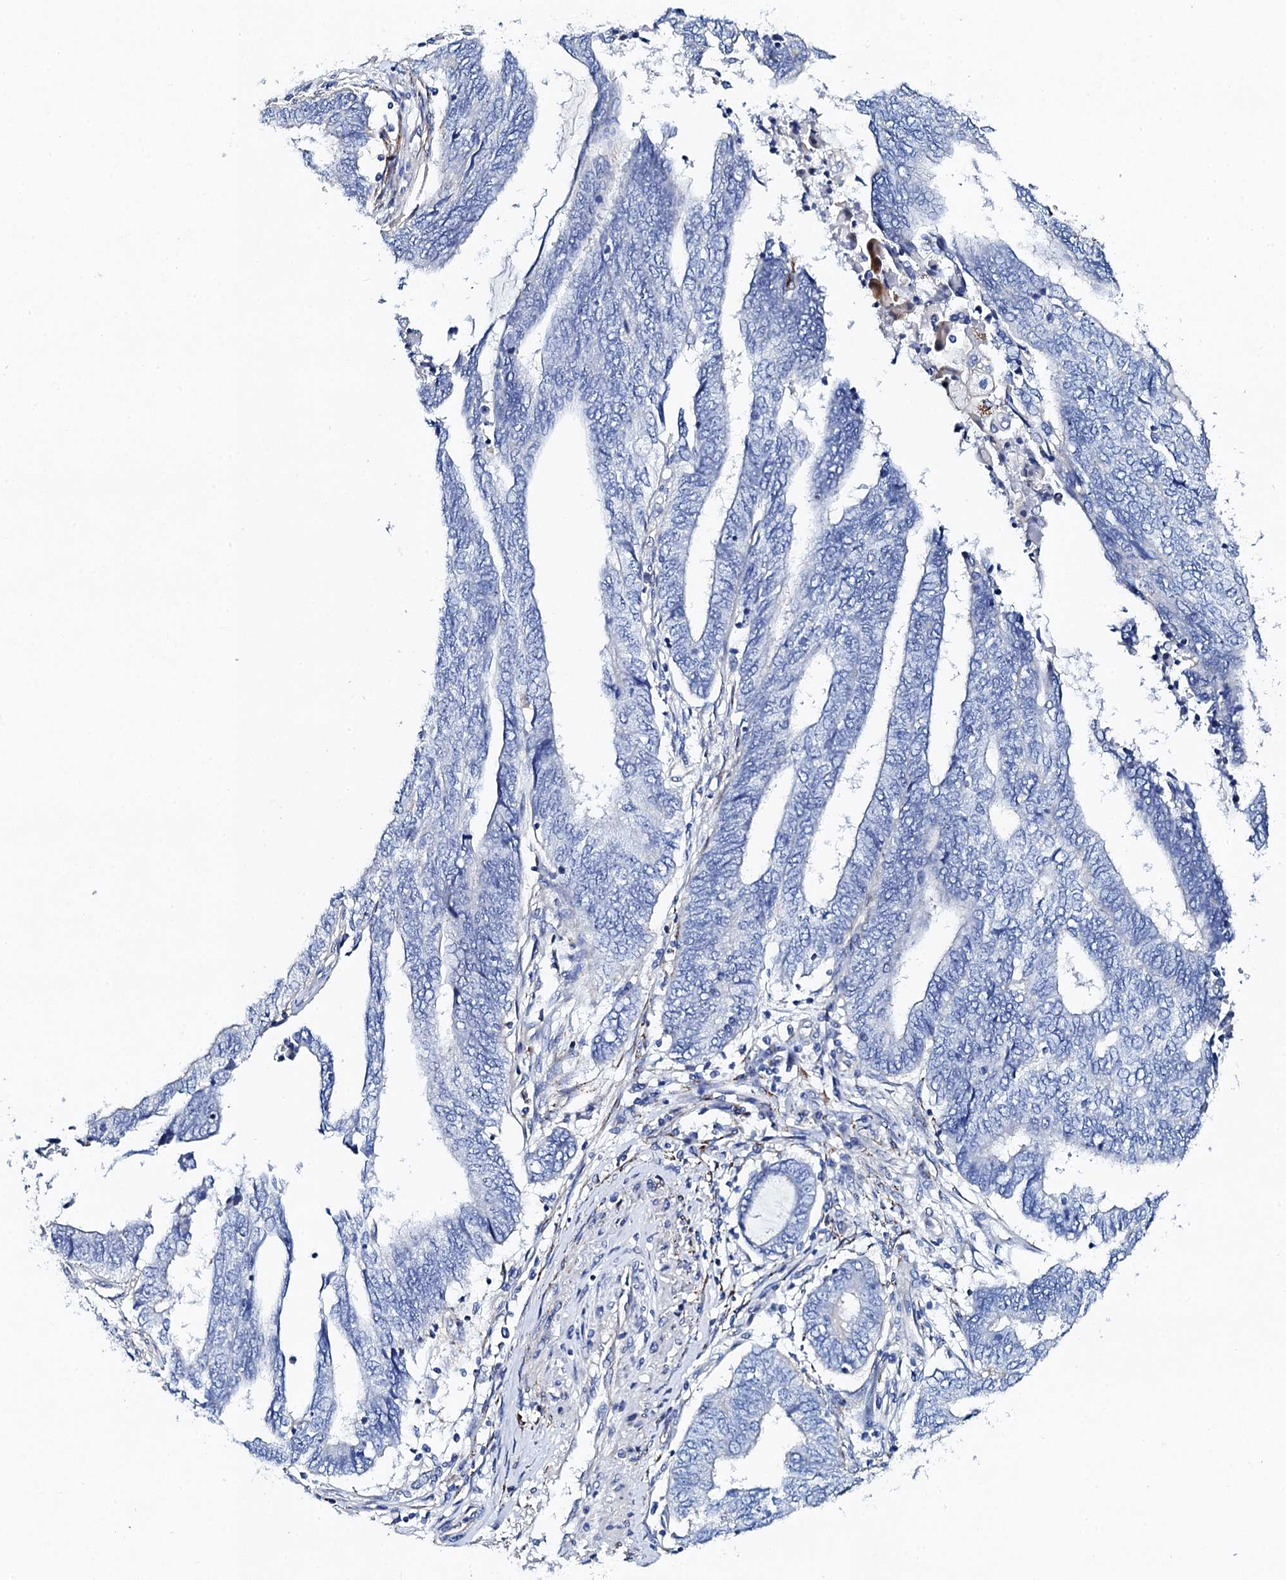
{"staining": {"intensity": "negative", "quantity": "none", "location": "none"}, "tissue": "endometrial cancer", "cell_type": "Tumor cells", "image_type": "cancer", "snomed": [{"axis": "morphology", "description": "Adenocarcinoma, NOS"}, {"axis": "topography", "description": "Uterus"}, {"axis": "topography", "description": "Endometrium"}], "caption": "Histopathology image shows no significant protein positivity in tumor cells of endometrial adenocarcinoma.", "gene": "KLHL32", "patient": {"sex": "female", "age": 70}}